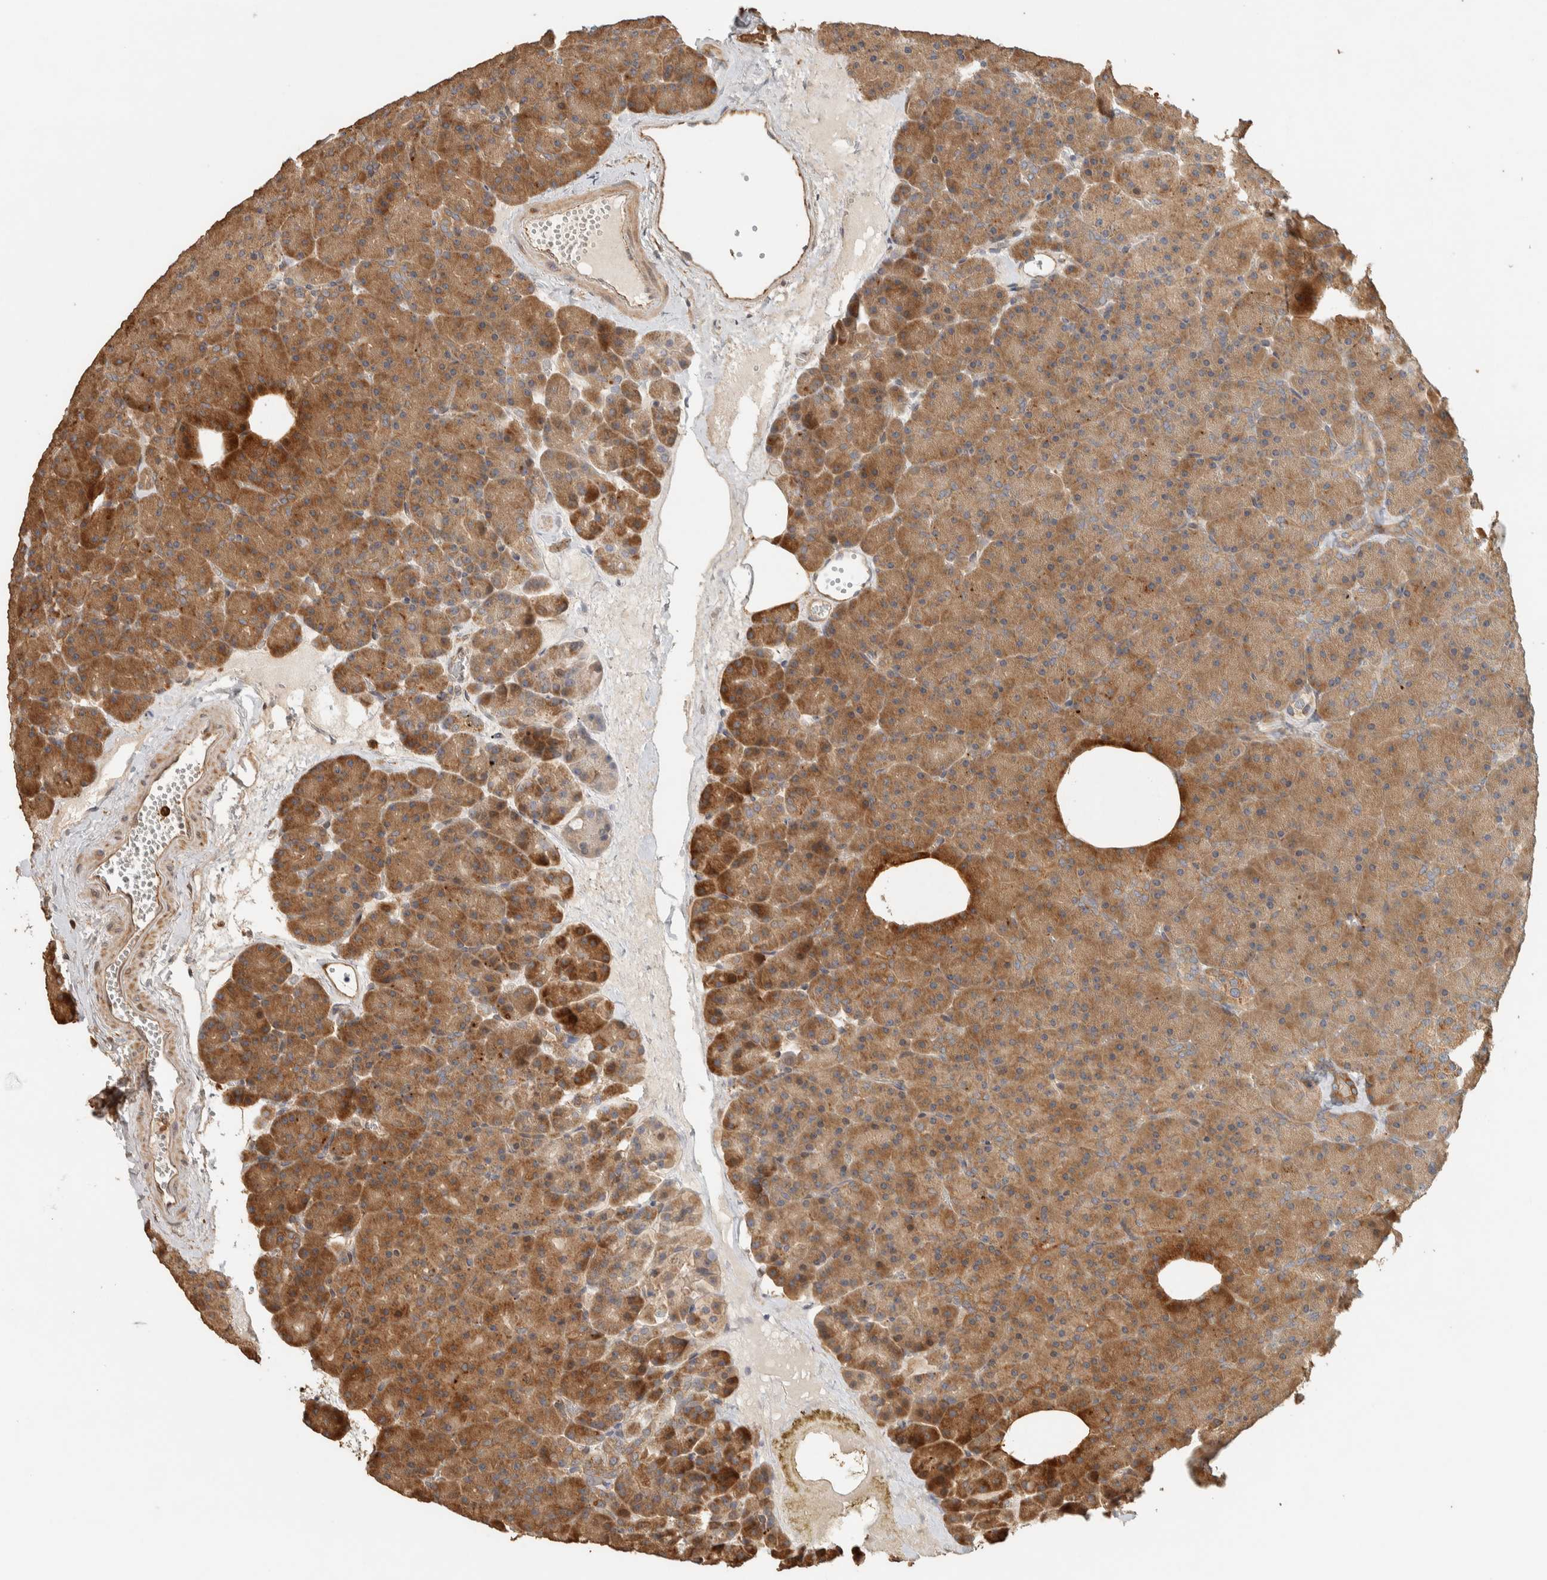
{"staining": {"intensity": "moderate", "quantity": ">75%", "location": "cytoplasmic/membranous"}, "tissue": "pancreas", "cell_type": "Exocrine glandular cells", "image_type": "normal", "snomed": [{"axis": "morphology", "description": "Normal tissue, NOS"}, {"axis": "morphology", "description": "Carcinoid, malignant, NOS"}, {"axis": "topography", "description": "Pancreas"}], "caption": "Pancreas stained with immunohistochemistry reveals moderate cytoplasmic/membranous positivity in approximately >75% of exocrine glandular cells.", "gene": "EXOC7", "patient": {"sex": "female", "age": 35}}